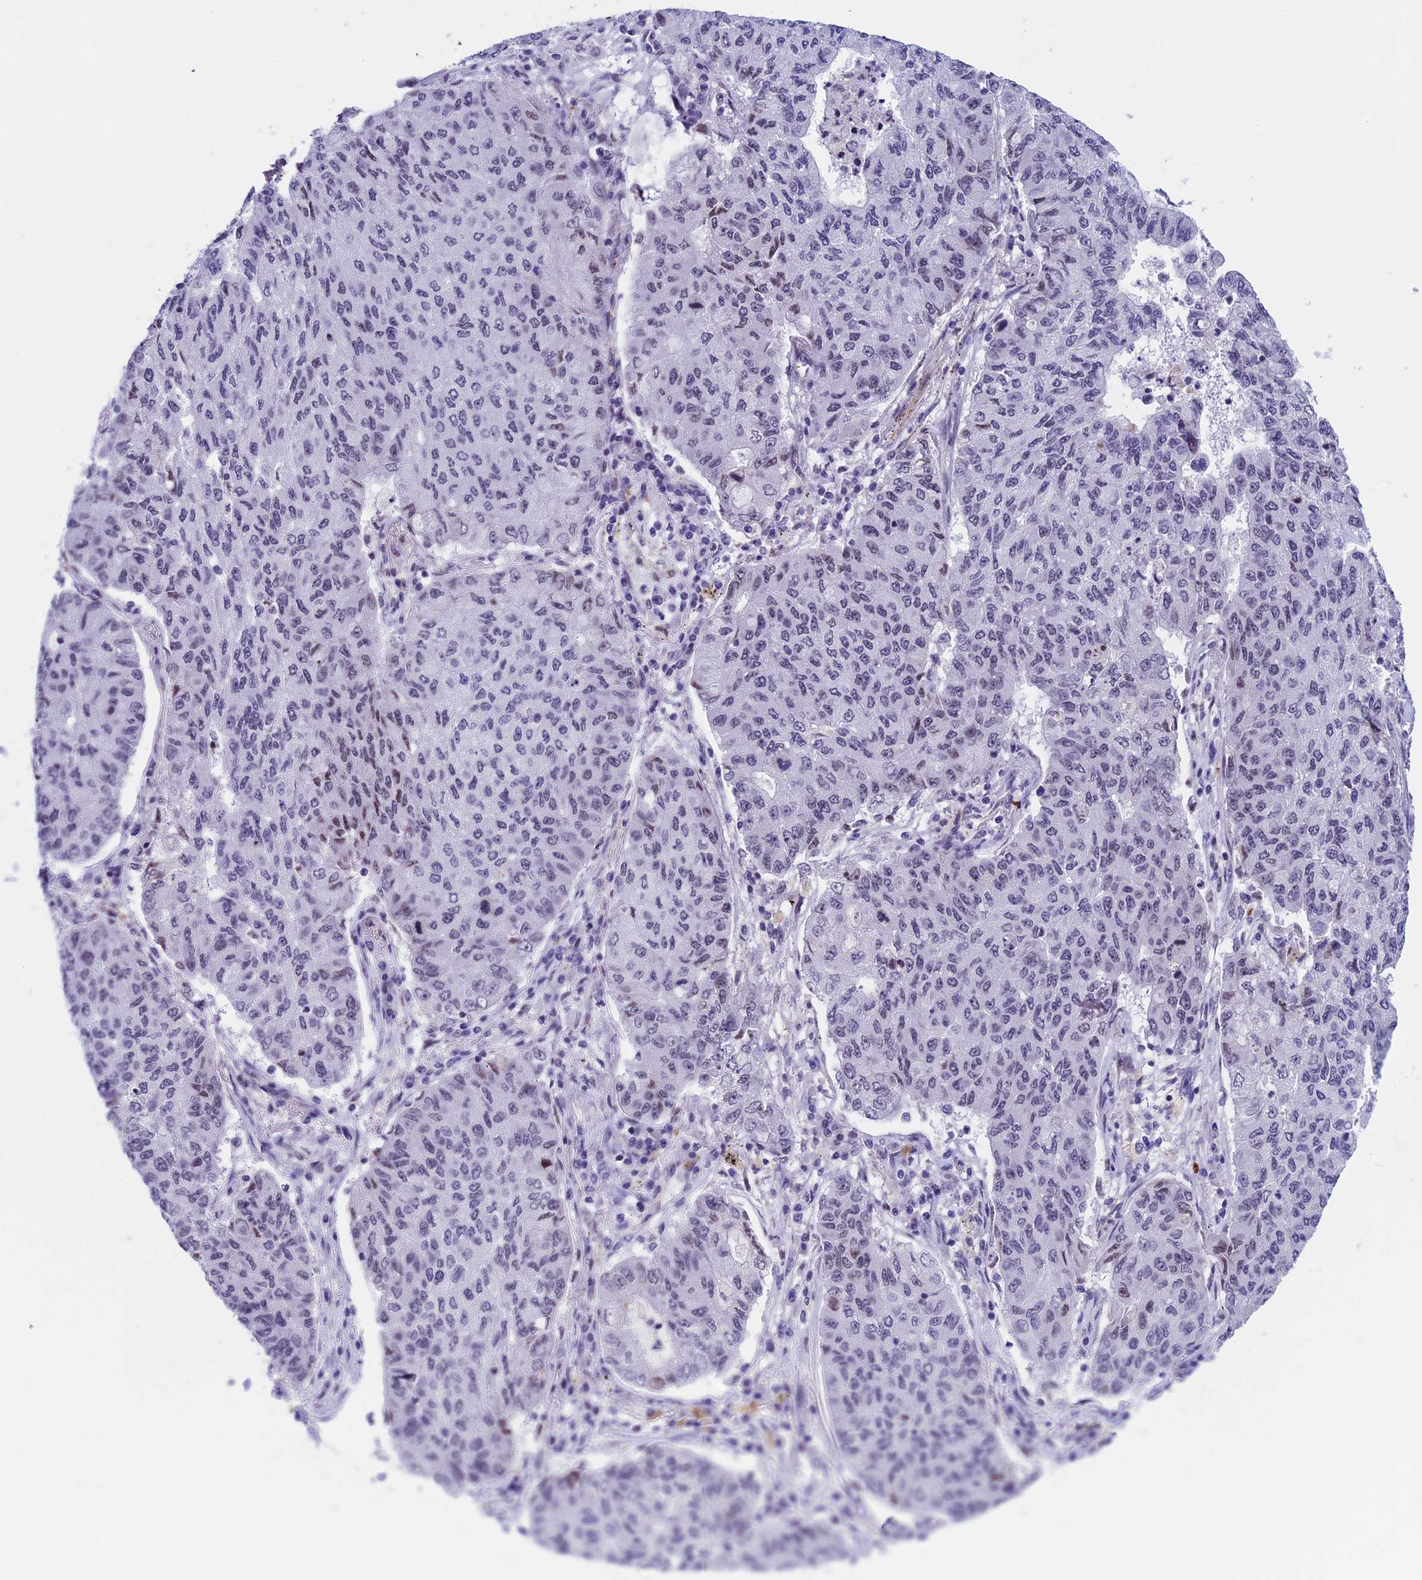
{"staining": {"intensity": "weak", "quantity": "<25%", "location": "nuclear"}, "tissue": "lung cancer", "cell_type": "Tumor cells", "image_type": "cancer", "snomed": [{"axis": "morphology", "description": "Squamous cell carcinoma, NOS"}, {"axis": "topography", "description": "Lung"}], "caption": "This micrograph is of lung cancer stained with IHC to label a protein in brown with the nuclei are counter-stained blue. There is no staining in tumor cells. (DAB immunohistochemistry (IHC), high magnification).", "gene": "NIPBL", "patient": {"sex": "male", "age": 74}}